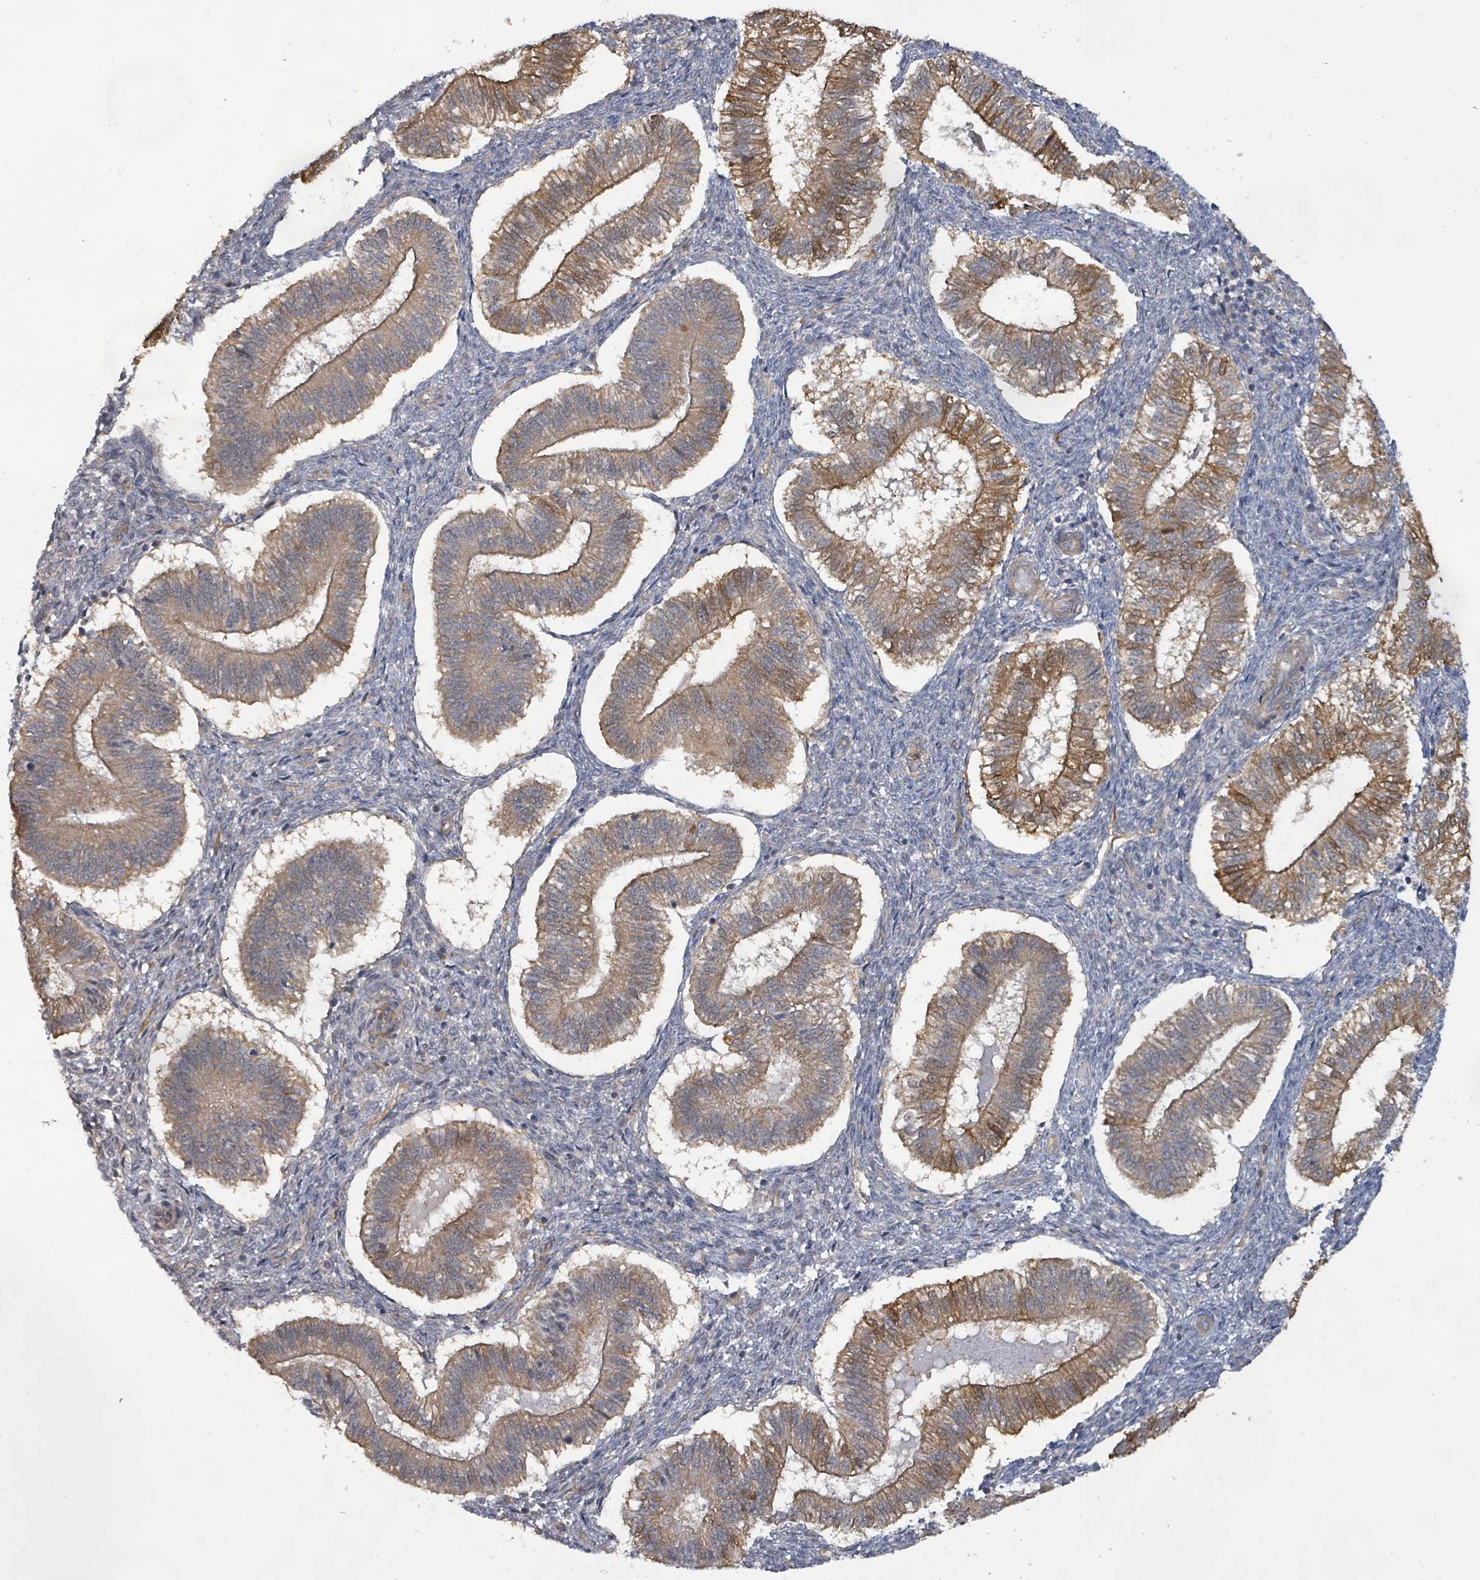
{"staining": {"intensity": "moderate", "quantity": "<25%", "location": "cytoplasmic/membranous"}, "tissue": "endometrium", "cell_type": "Cells in endometrial stroma", "image_type": "normal", "snomed": [{"axis": "morphology", "description": "Normal tissue, NOS"}, {"axis": "topography", "description": "Endometrium"}], "caption": "Cells in endometrial stroma demonstrate moderate cytoplasmic/membranous expression in approximately <25% of cells in unremarkable endometrium. The protein is stained brown, and the nuclei are stained in blue (DAB IHC with brightfield microscopy, high magnification).", "gene": "KBTBD11", "patient": {"sex": "female", "age": 25}}